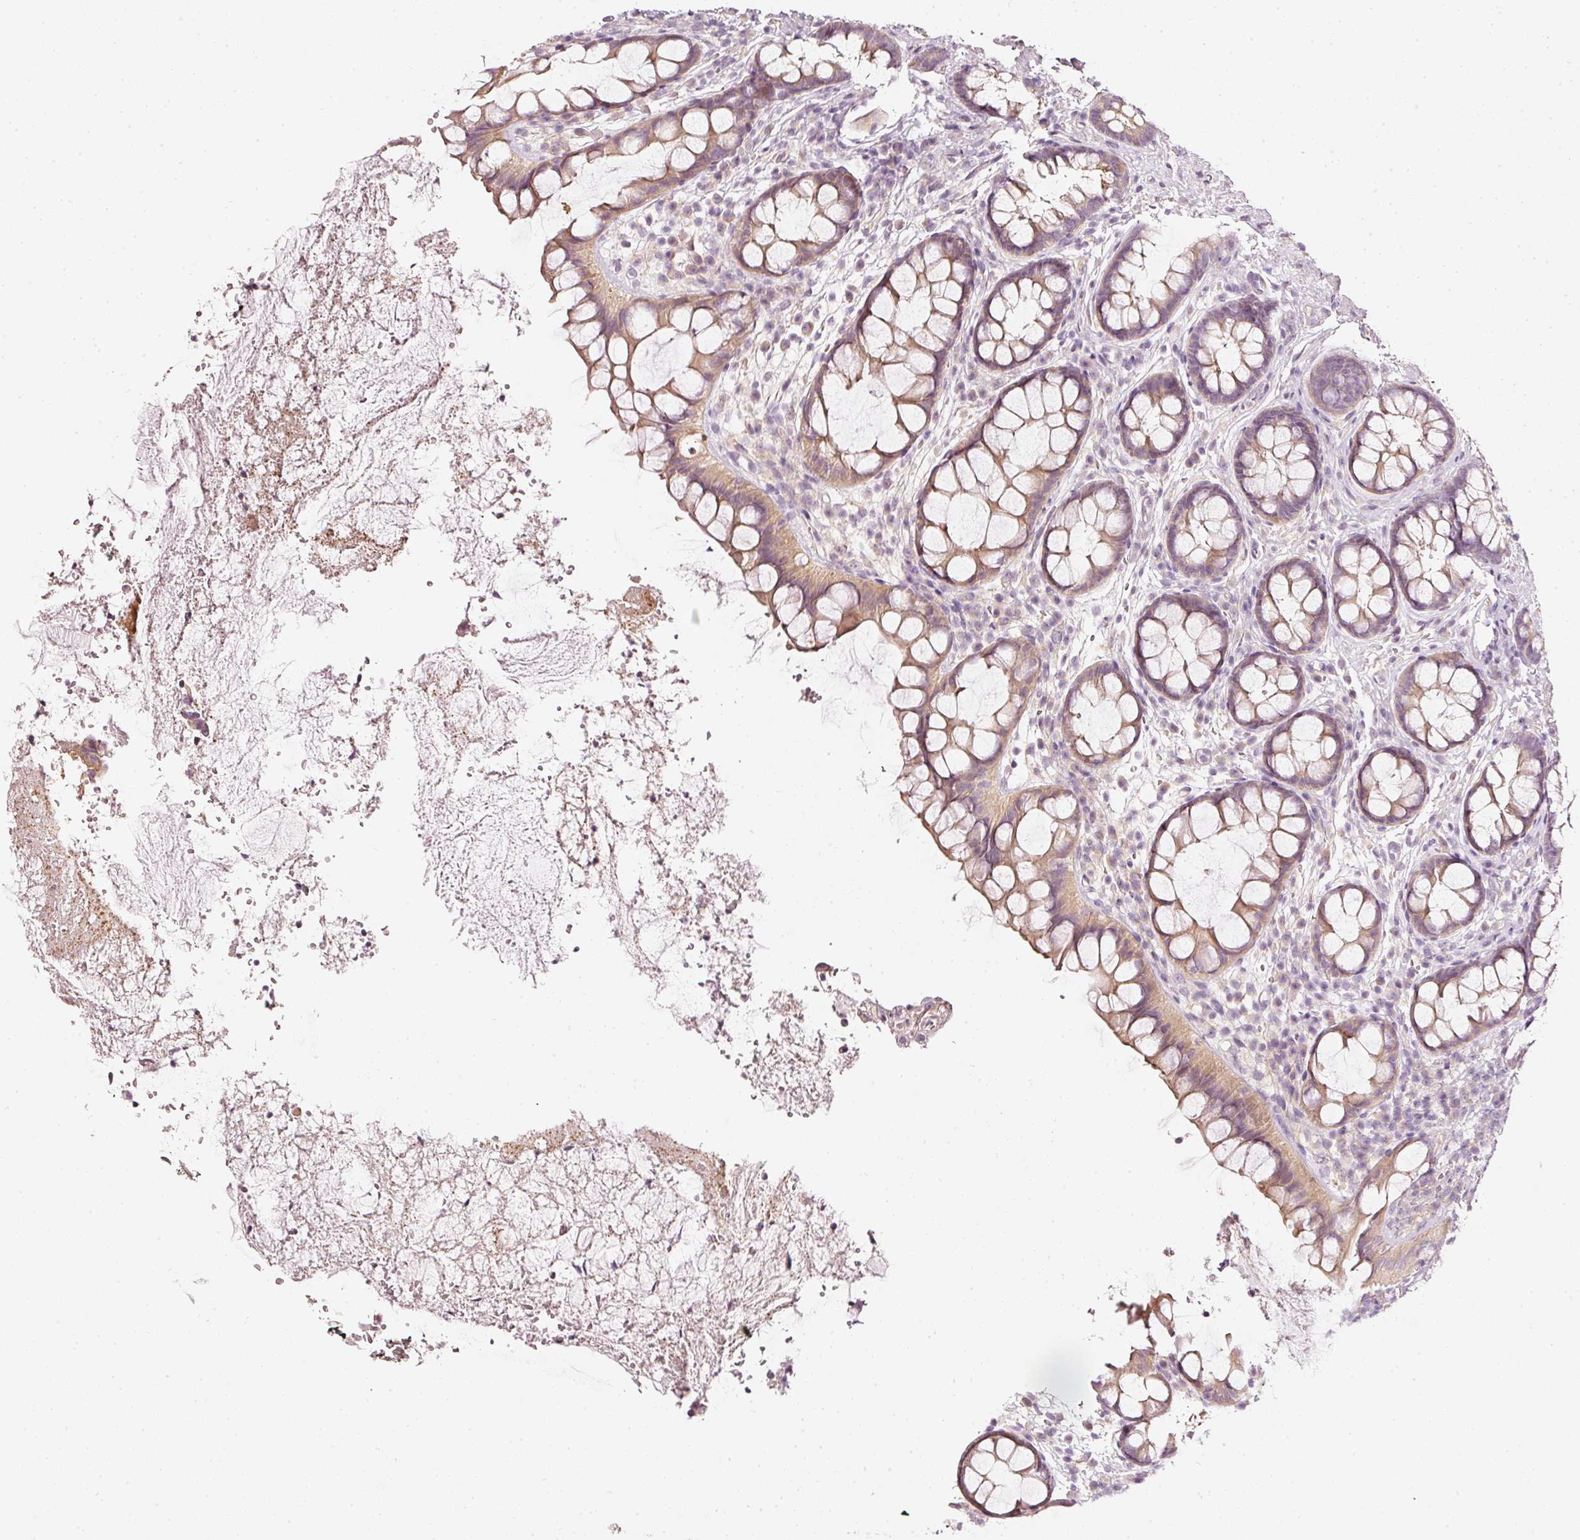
{"staining": {"intensity": "weak", "quantity": ">75%", "location": "cytoplasmic/membranous"}, "tissue": "rectum", "cell_type": "Glandular cells", "image_type": "normal", "snomed": [{"axis": "morphology", "description": "Normal tissue, NOS"}, {"axis": "topography", "description": "Rectum"}, {"axis": "topography", "description": "Peripheral nerve tissue"}], "caption": "The photomicrograph reveals immunohistochemical staining of unremarkable rectum. There is weak cytoplasmic/membranous expression is identified in about >75% of glandular cells.", "gene": "CNP", "patient": {"sex": "female", "age": 69}}